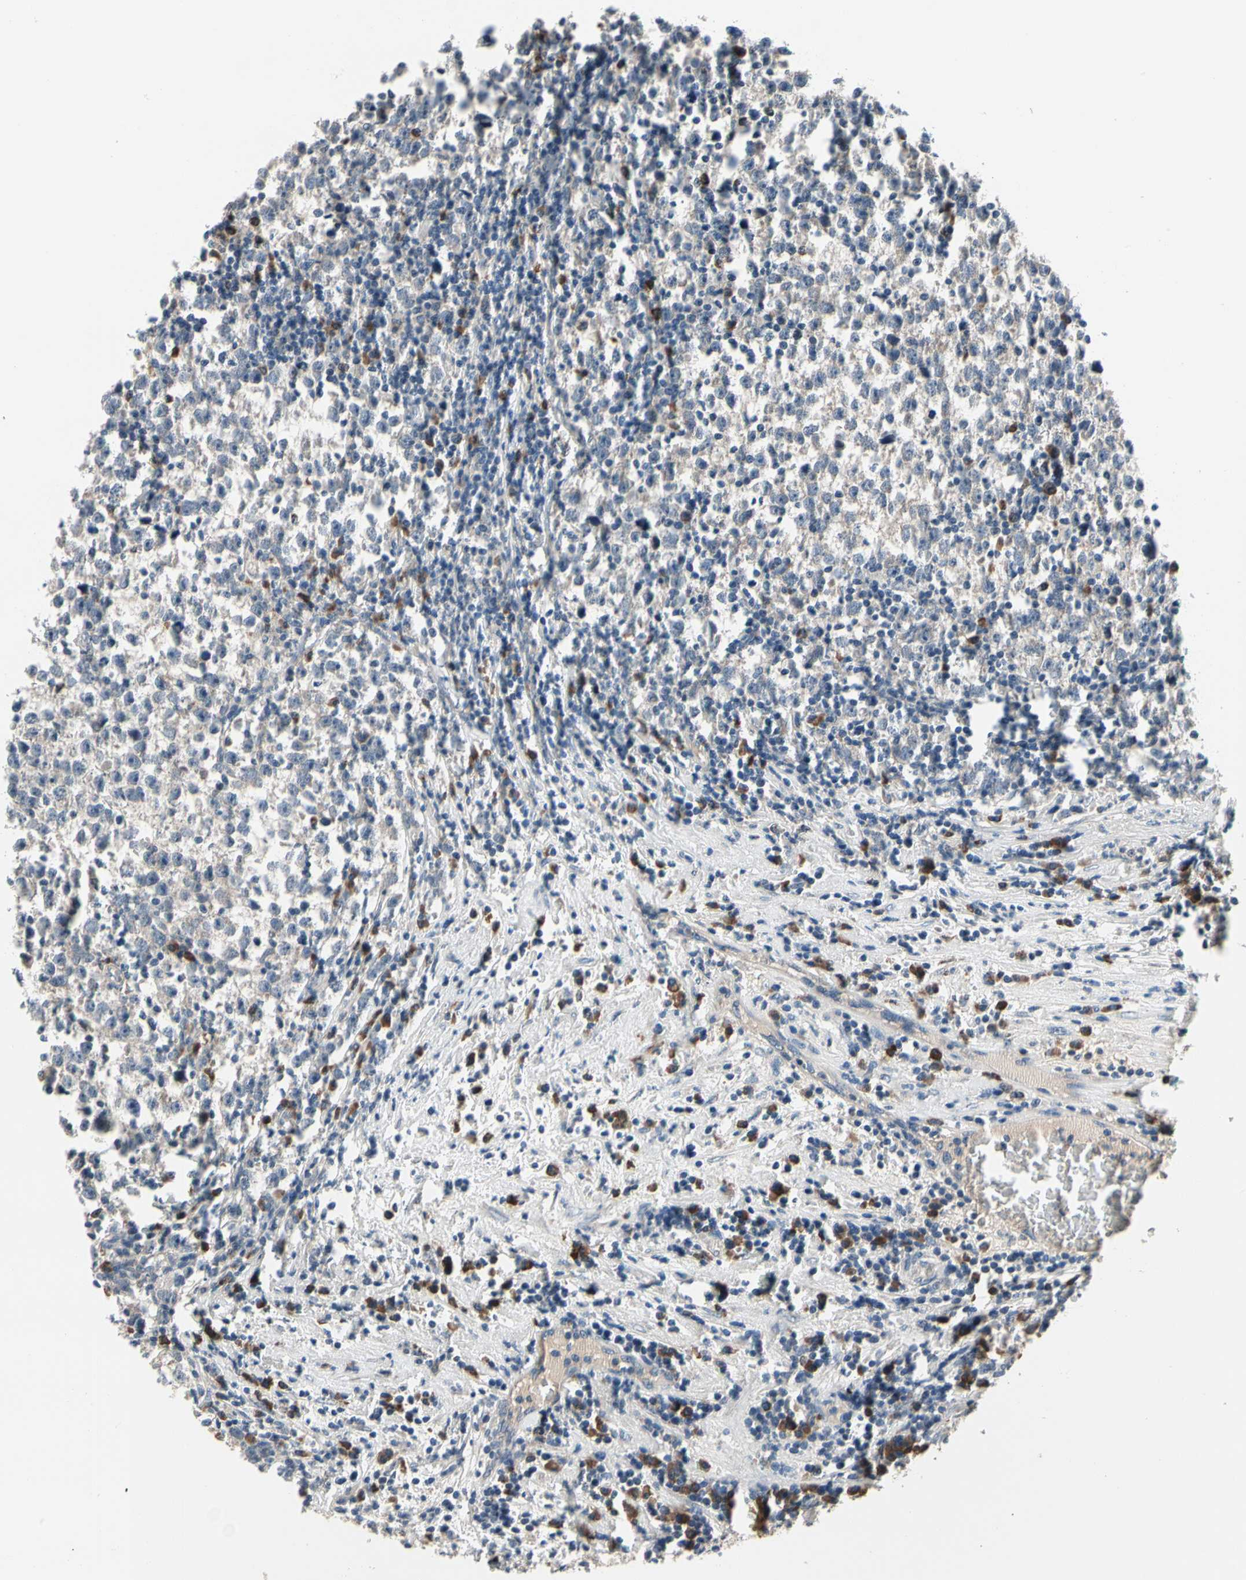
{"staining": {"intensity": "negative", "quantity": "none", "location": "none"}, "tissue": "testis cancer", "cell_type": "Tumor cells", "image_type": "cancer", "snomed": [{"axis": "morphology", "description": "Seminoma, NOS"}, {"axis": "topography", "description": "Testis"}], "caption": "A photomicrograph of human testis cancer is negative for staining in tumor cells.", "gene": "SELENOK", "patient": {"sex": "male", "age": 43}}